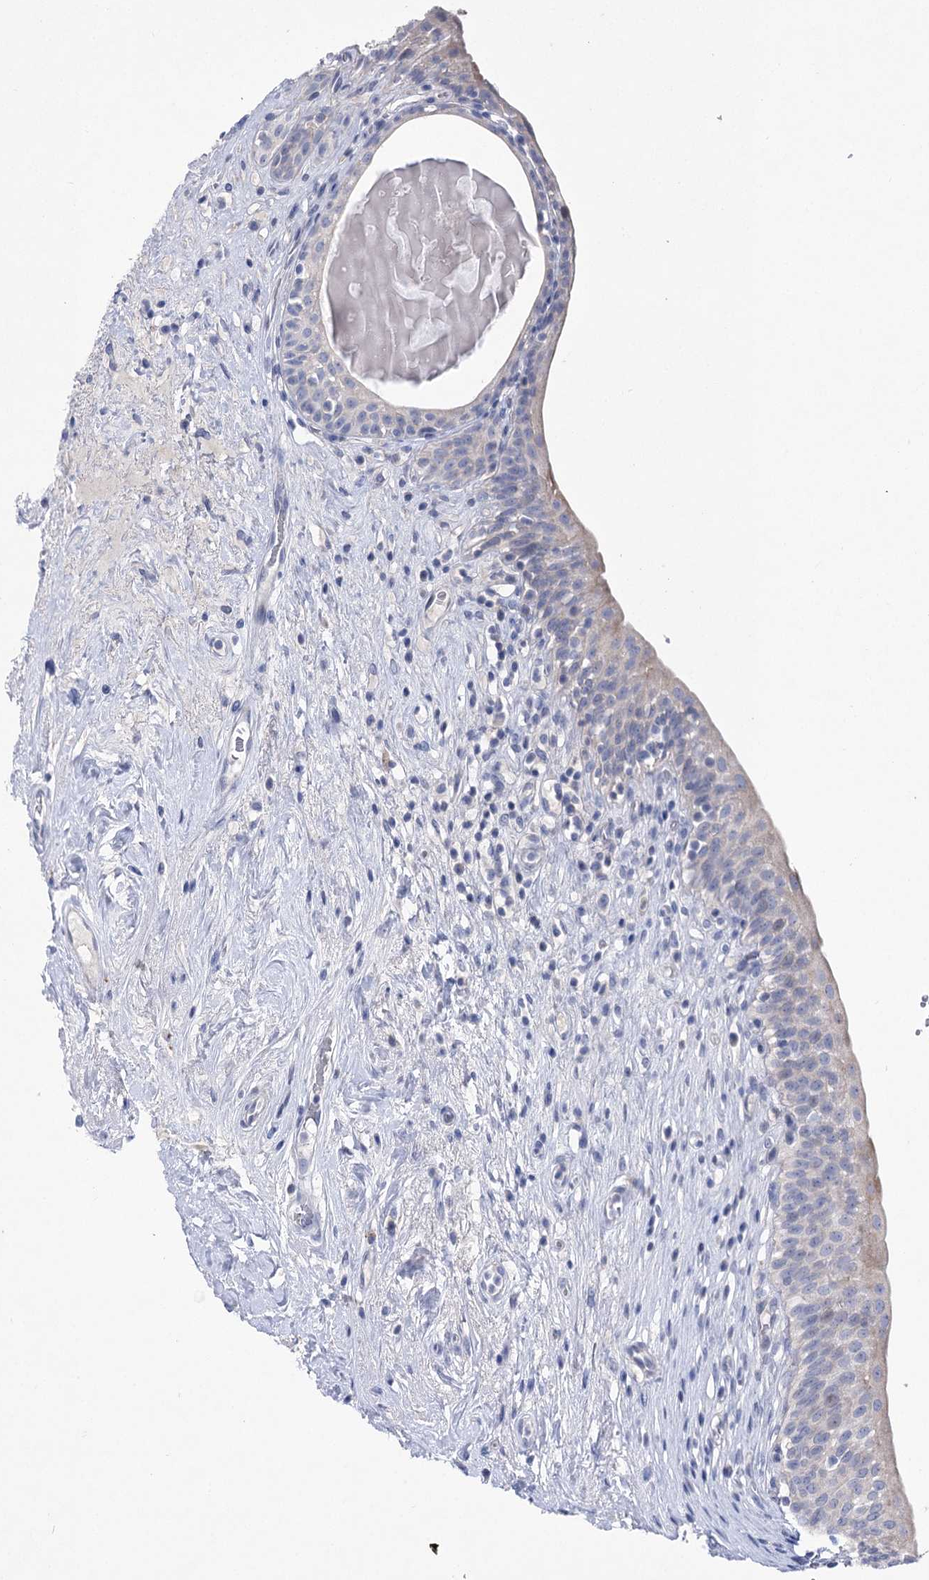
{"staining": {"intensity": "weak", "quantity": "<25%", "location": "cytoplasmic/membranous"}, "tissue": "urinary bladder", "cell_type": "Urothelial cells", "image_type": "normal", "snomed": [{"axis": "morphology", "description": "Normal tissue, NOS"}, {"axis": "topography", "description": "Urinary bladder"}], "caption": "This is a photomicrograph of immunohistochemistry staining of benign urinary bladder, which shows no positivity in urothelial cells. (Stains: DAB (3,3'-diaminobenzidine) immunohistochemistry with hematoxylin counter stain, Microscopy: brightfield microscopy at high magnification).", "gene": "LRRC14B", "patient": {"sex": "male", "age": 83}}